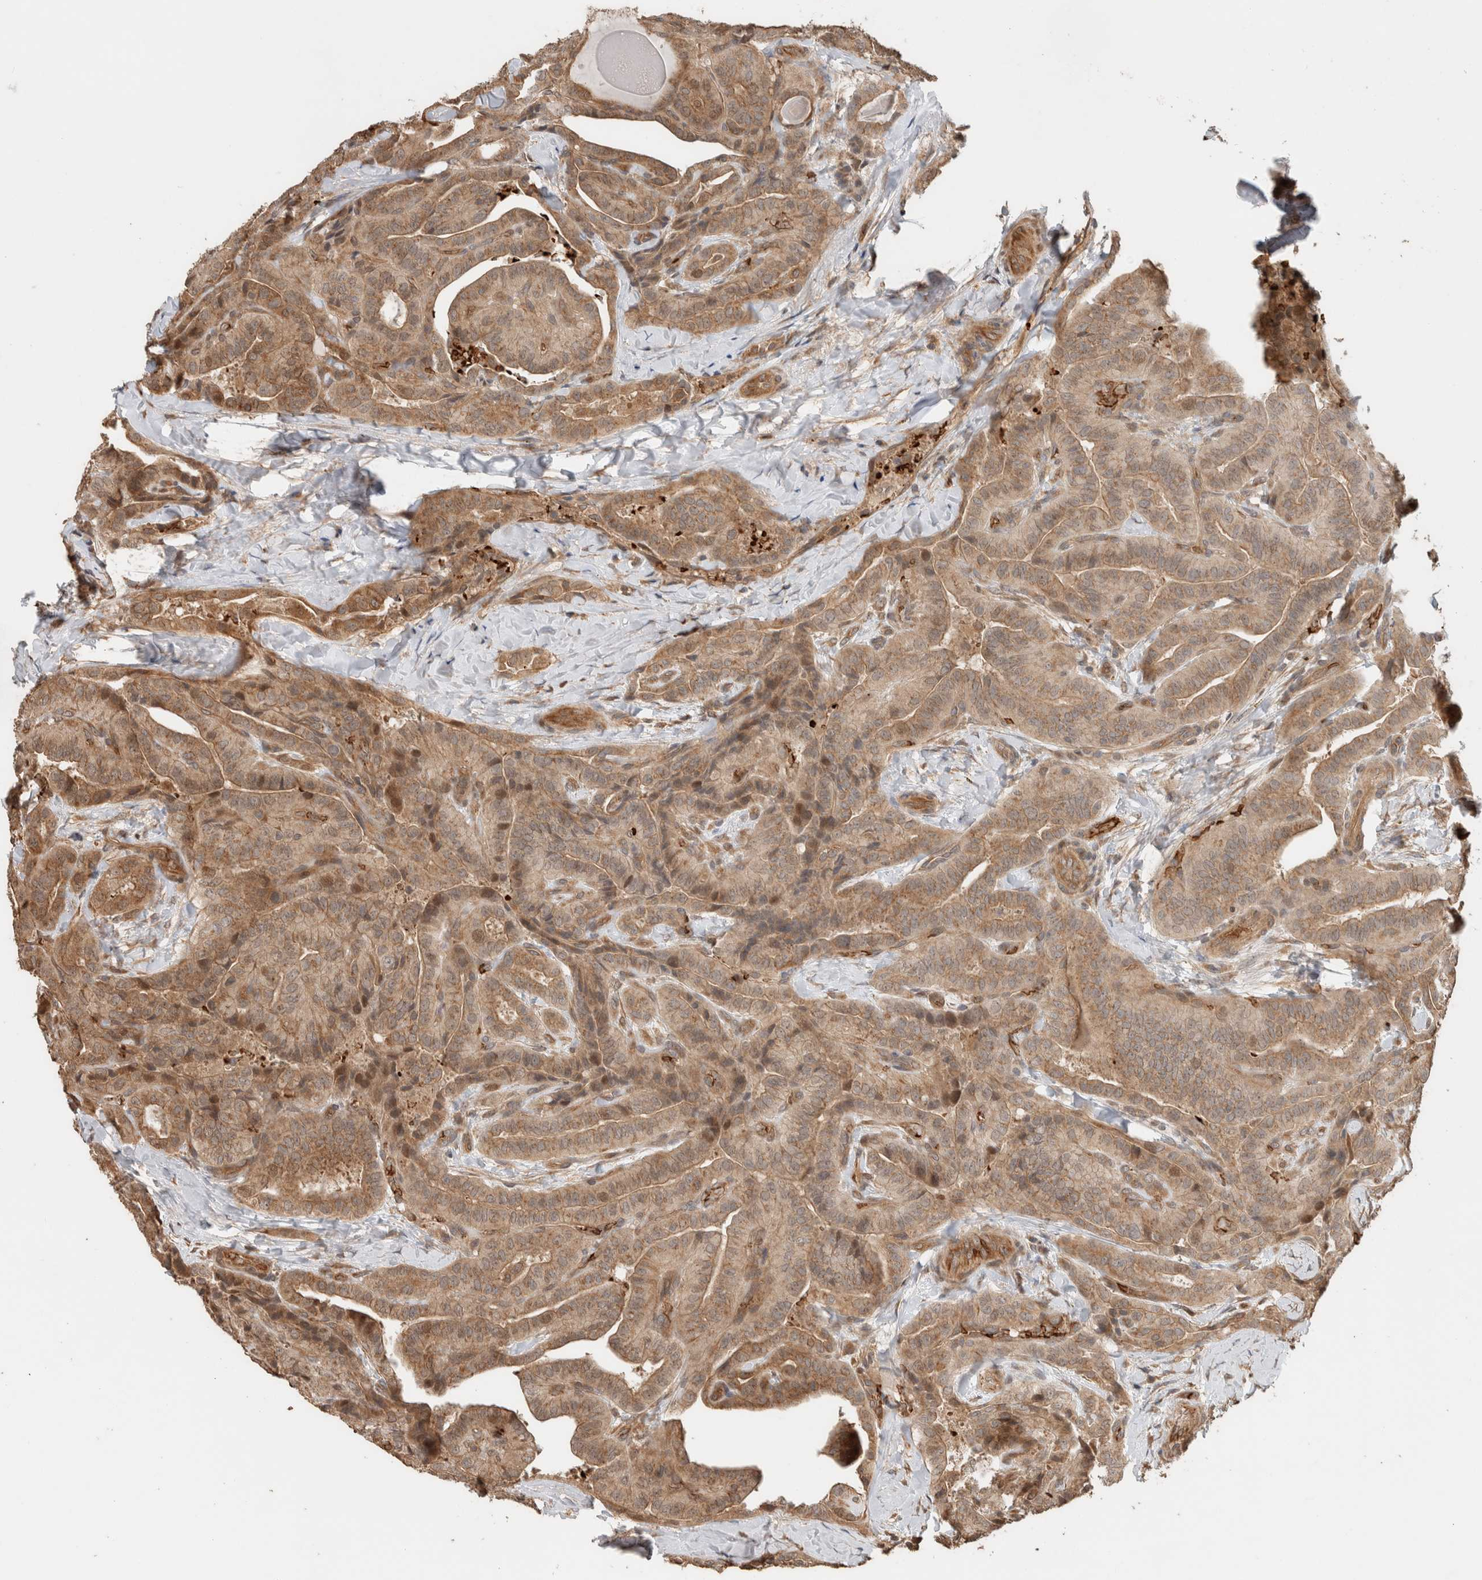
{"staining": {"intensity": "moderate", "quantity": ">75%", "location": "cytoplasmic/membranous"}, "tissue": "thyroid cancer", "cell_type": "Tumor cells", "image_type": "cancer", "snomed": [{"axis": "morphology", "description": "Papillary adenocarcinoma, NOS"}, {"axis": "topography", "description": "Thyroid gland"}], "caption": "Moderate cytoplasmic/membranous expression is appreciated in approximately >75% of tumor cells in thyroid cancer.", "gene": "OTUD6B", "patient": {"sex": "male", "age": 77}}